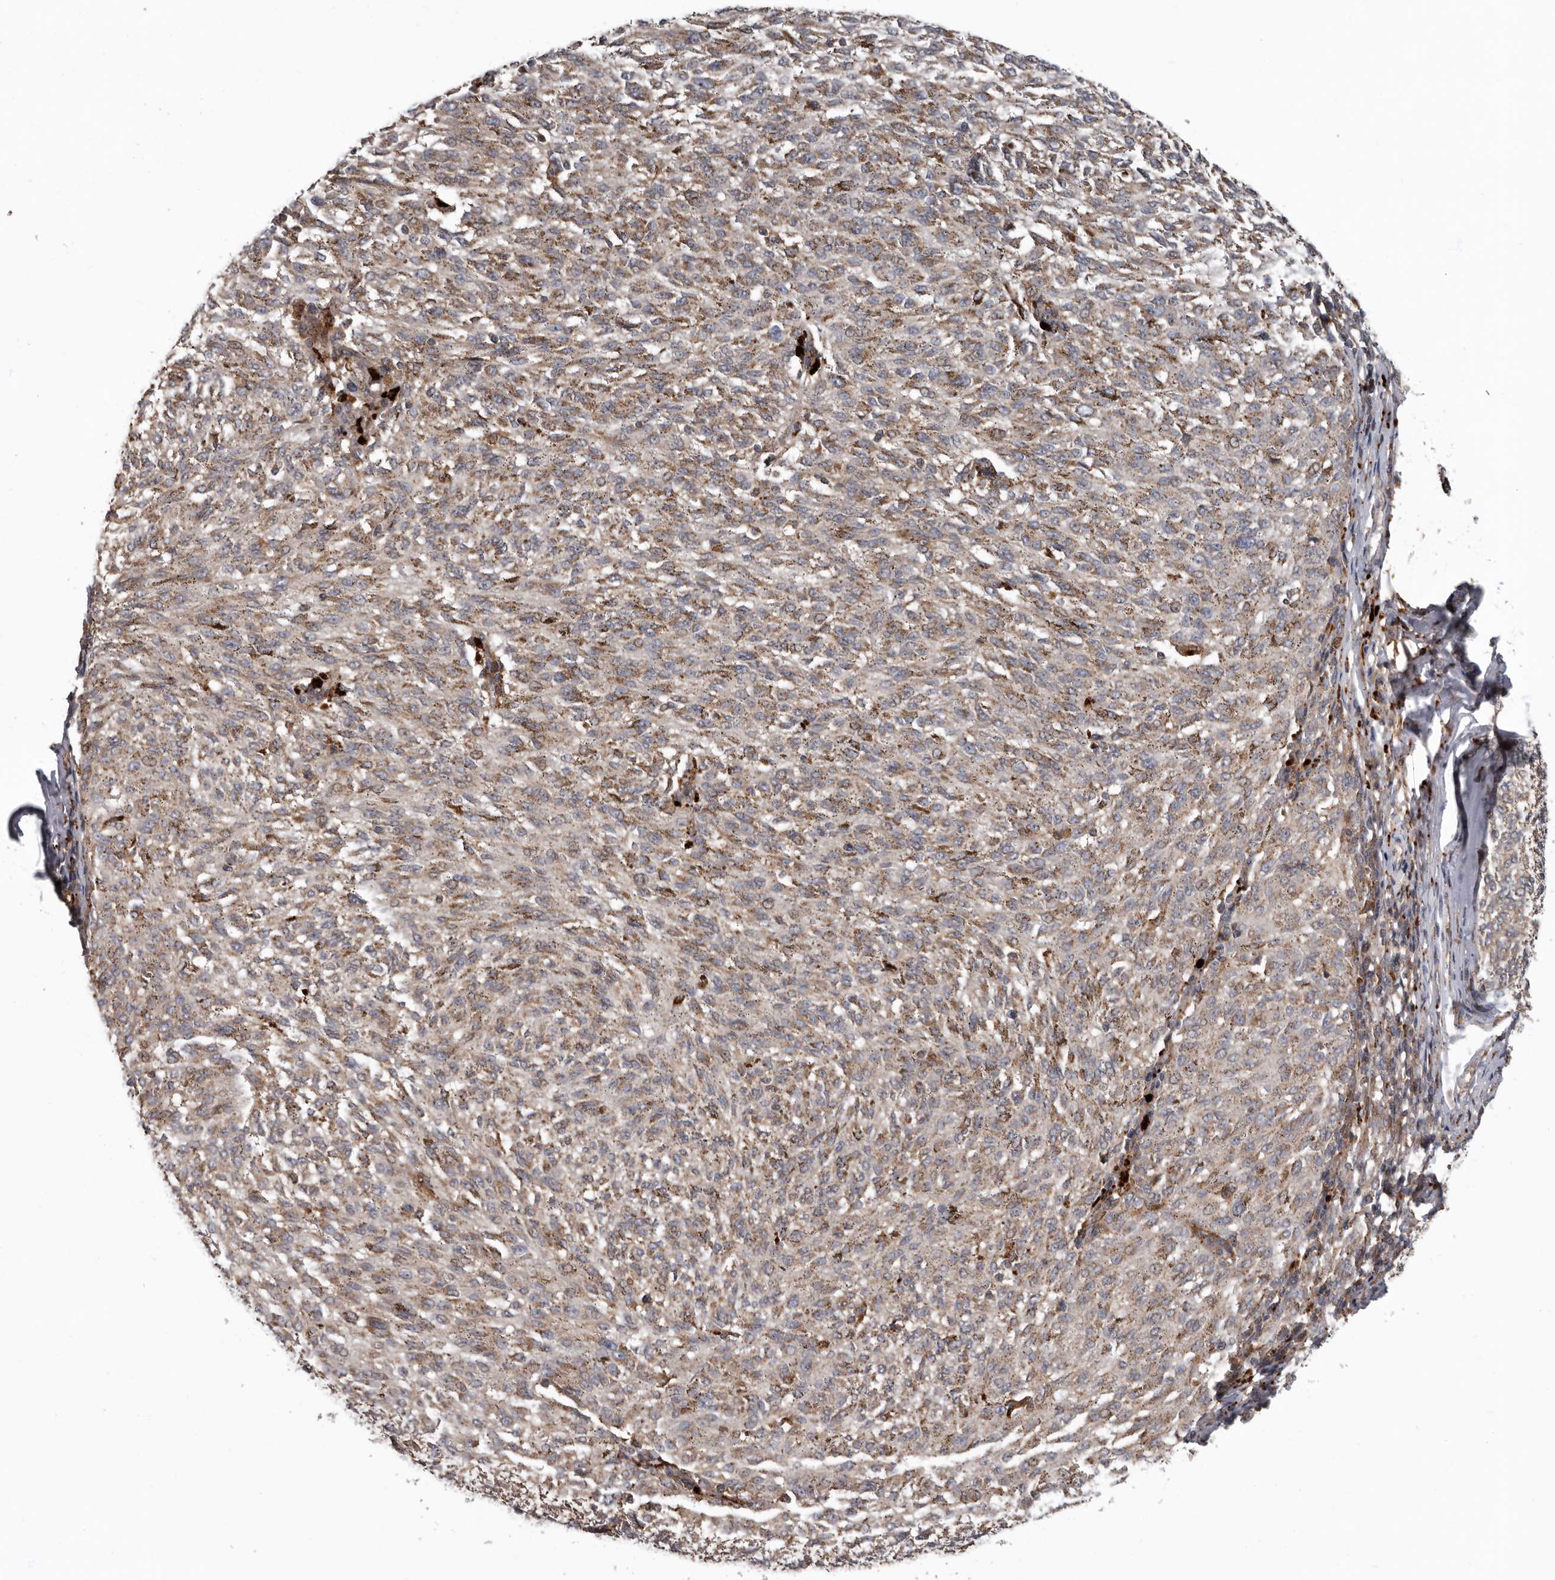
{"staining": {"intensity": "weak", "quantity": ">75%", "location": "cytoplasmic/membranous"}, "tissue": "melanoma", "cell_type": "Tumor cells", "image_type": "cancer", "snomed": [{"axis": "morphology", "description": "Malignant melanoma, NOS"}, {"axis": "topography", "description": "Skin"}], "caption": "High-power microscopy captured an IHC histopathology image of malignant melanoma, revealing weak cytoplasmic/membranous expression in approximately >75% of tumor cells. Ihc stains the protein in brown and the nuclei are stained blue.", "gene": "FGFR4", "patient": {"sex": "female", "age": 72}}